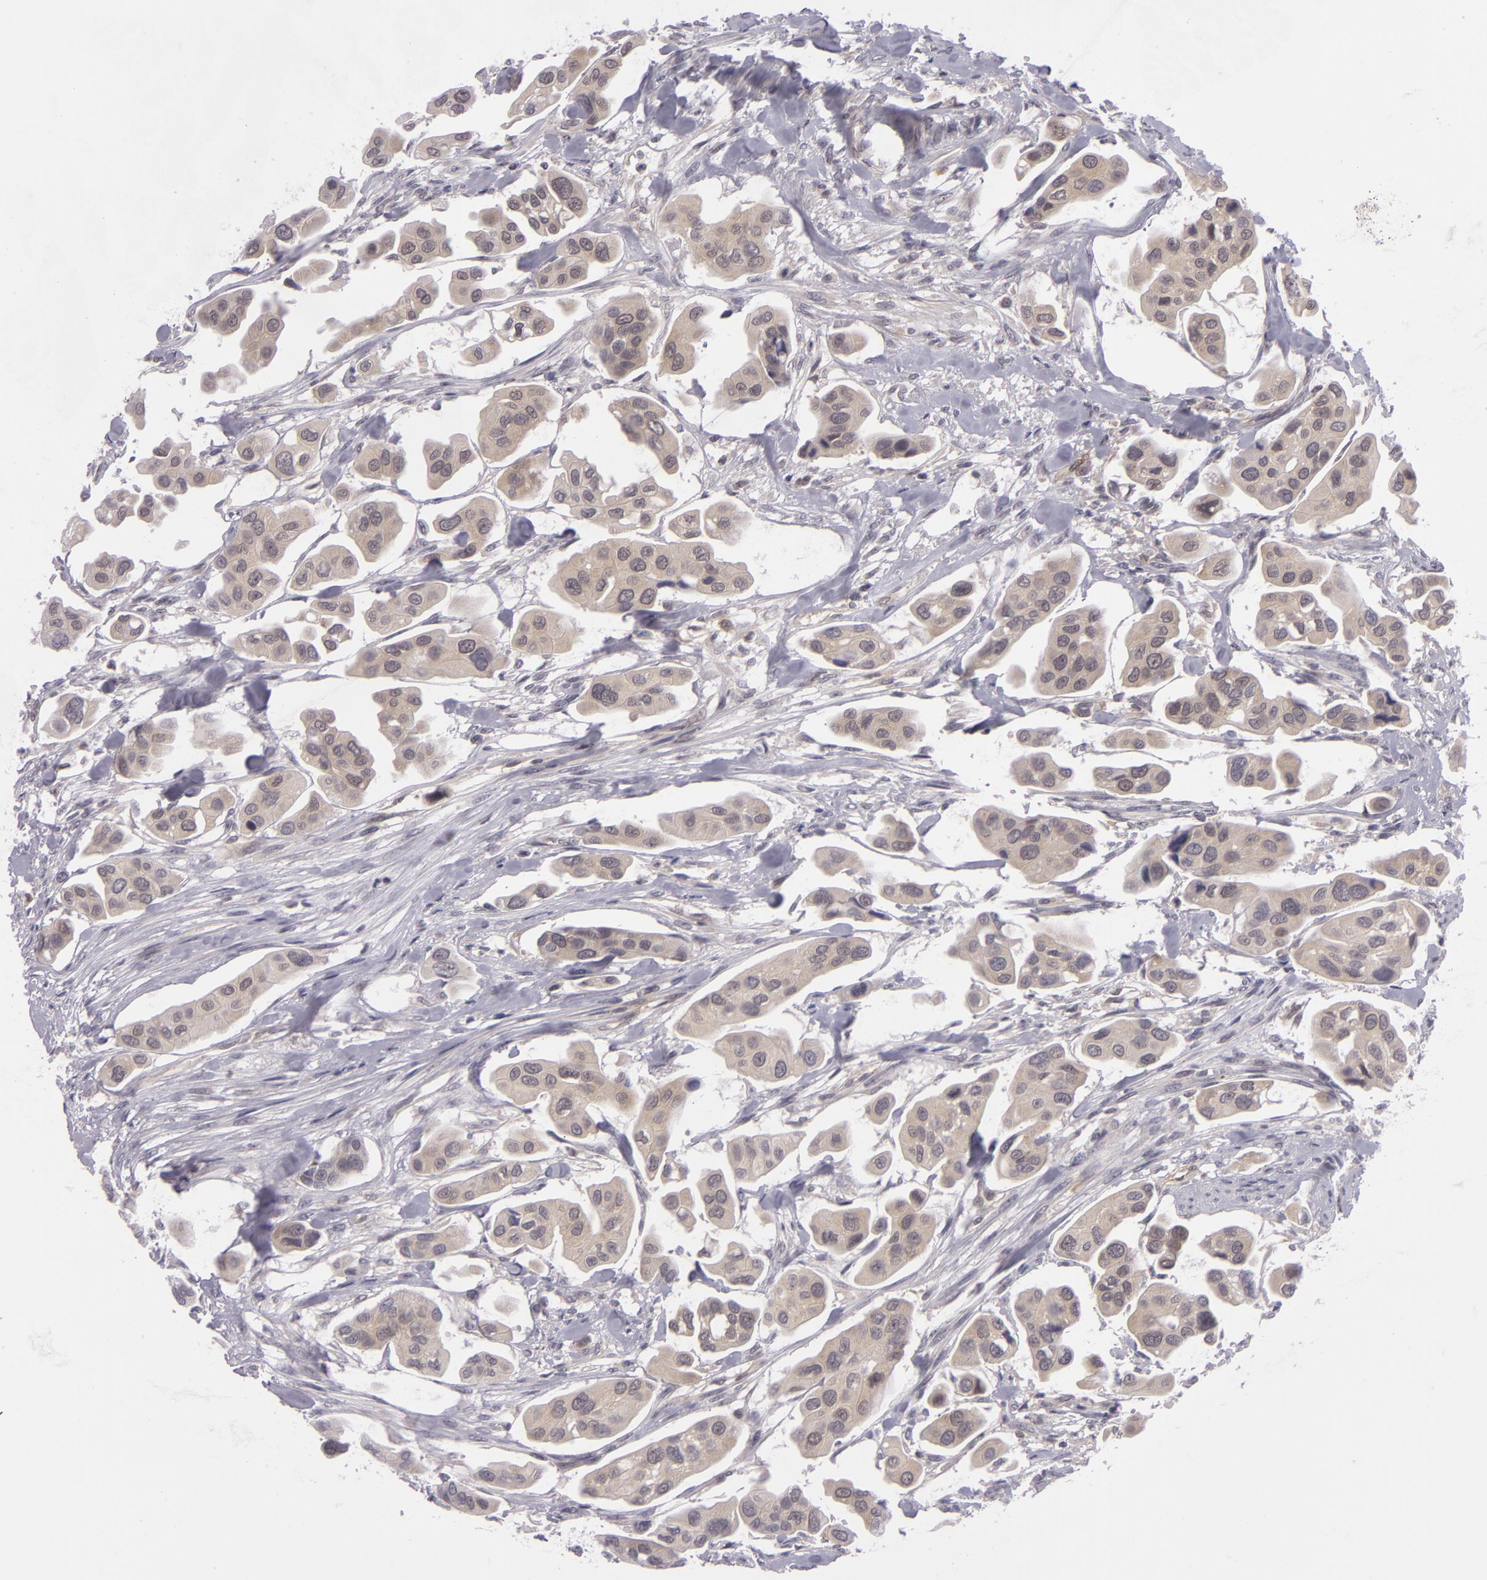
{"staining": {"intensity": "moderate", "quantity": ">75%", "location": "cytoplasmic/membranous"}, "tissue": "urothelial cancer", "cell_type": "Tumor cells", "image_type": "cancer", "snomed": [{"axis": "morphology", "description": "Adenocarcinoma, NOS"}, {"axis": "topography", "description": "Urinary bladder"}], "caption": "Adenocarcinoma stained with immunohistochemistry (IHC) exhibits moderate cytoplasmic/membranous staining in approximately >75% of tumor cells.", "gene": "BCL10", "patient": {"sex": "male", "age": 61}}